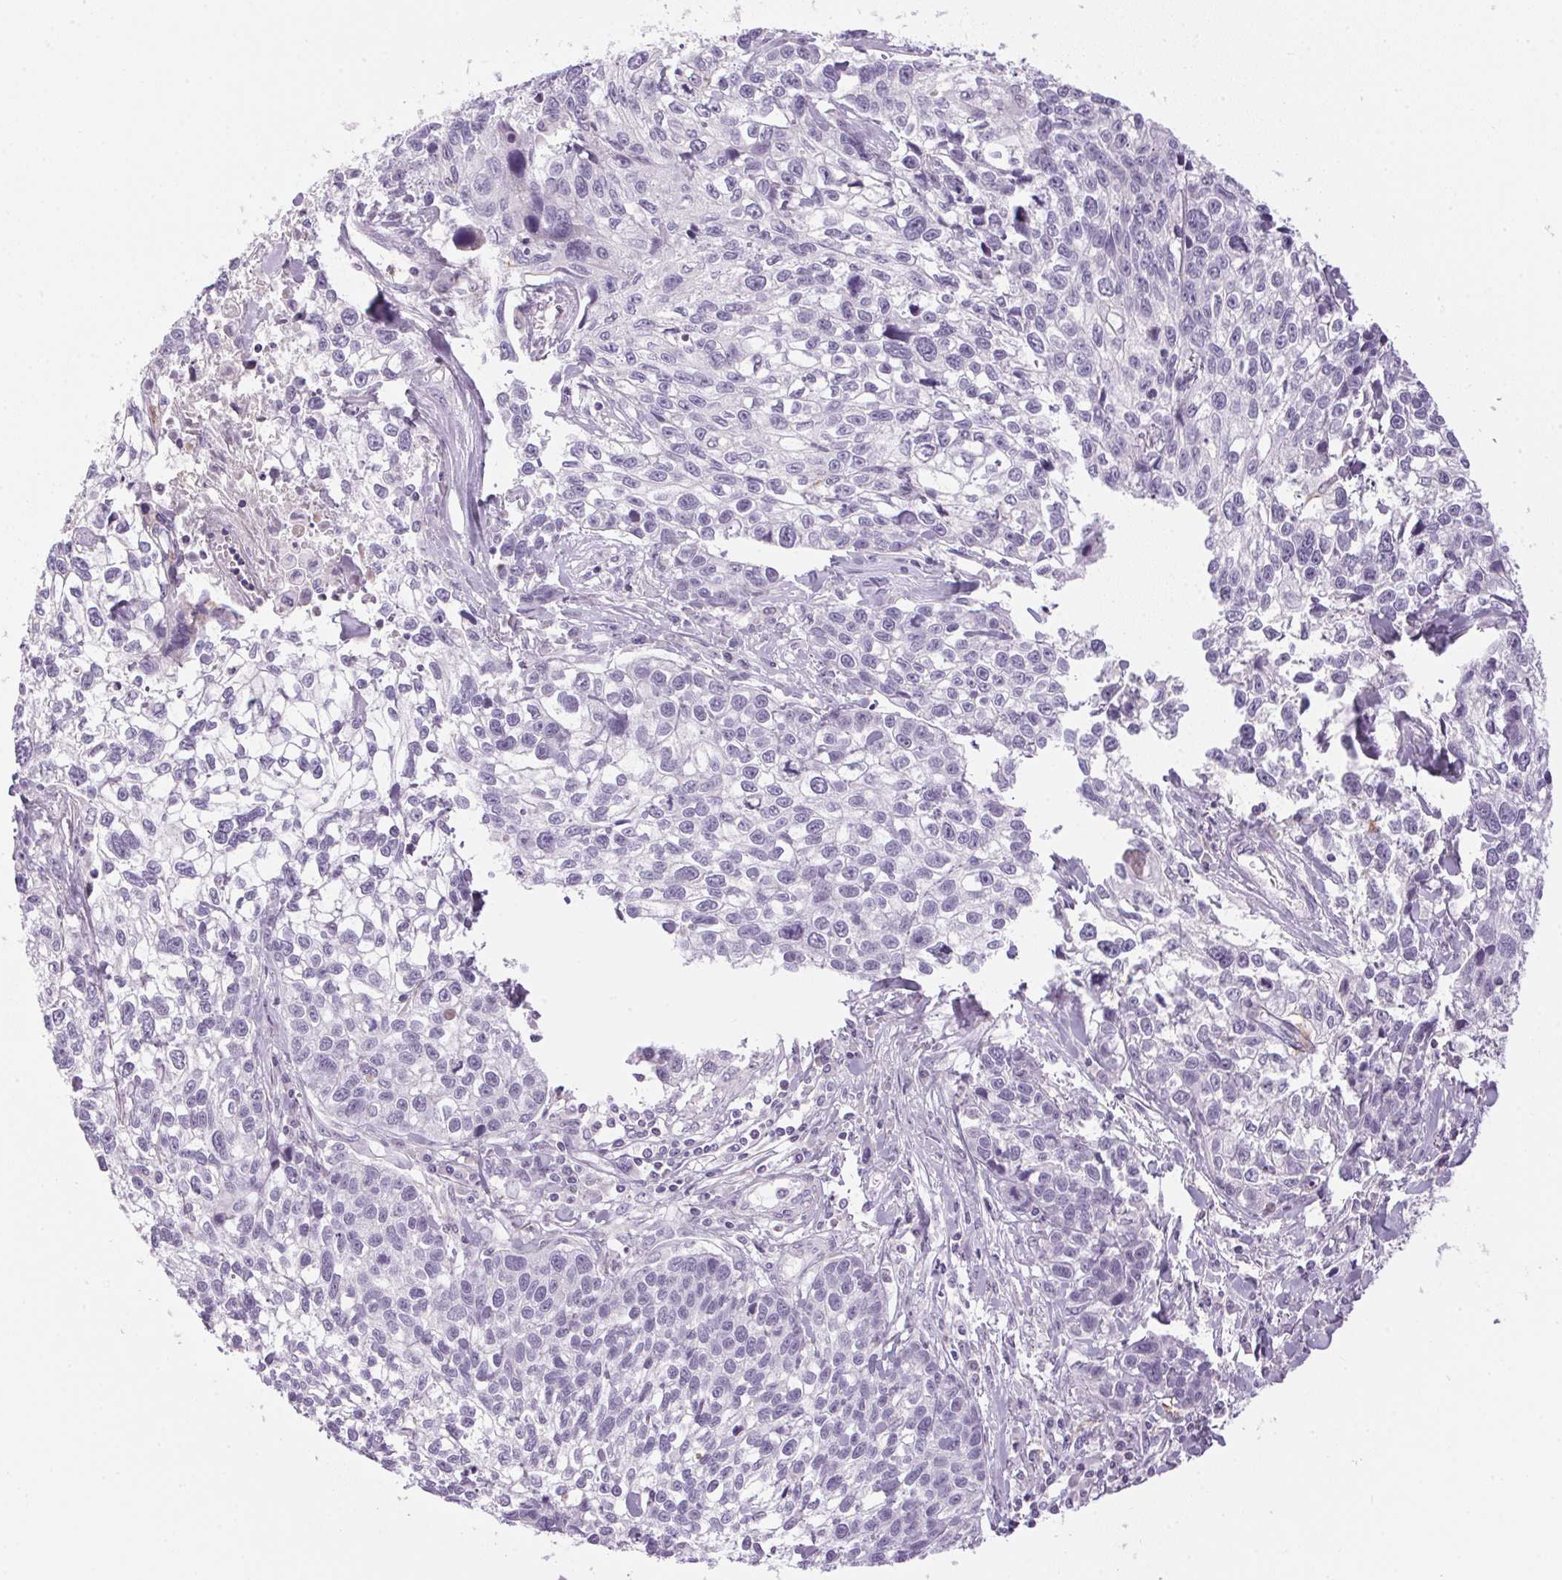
{"staining": {"intensity": "negative", "quantity": "none", "location": "none"}, "tissue": "lung cancer", "cell_type": "Tumor cells", "image_type": "cancer", "snomed": [{"axis": "morphology", "description": "Squamous cell carcinoma, NOS"}, {"axis": "topography", "description": "Lung"}], "caption": "Immunohistochemical staining of human squamous cell carcinoma (lung) displays no significant expression in tumor cells. The staining was performed using DAB (3,3'-diaminobenzidine) to visualize the protein expression in brown, while the nuclei were stained in blue with hematoxylin (Magnification: 20x).", "gene": "ECPAS", "patient": {"sex": "male", "age": 74}}